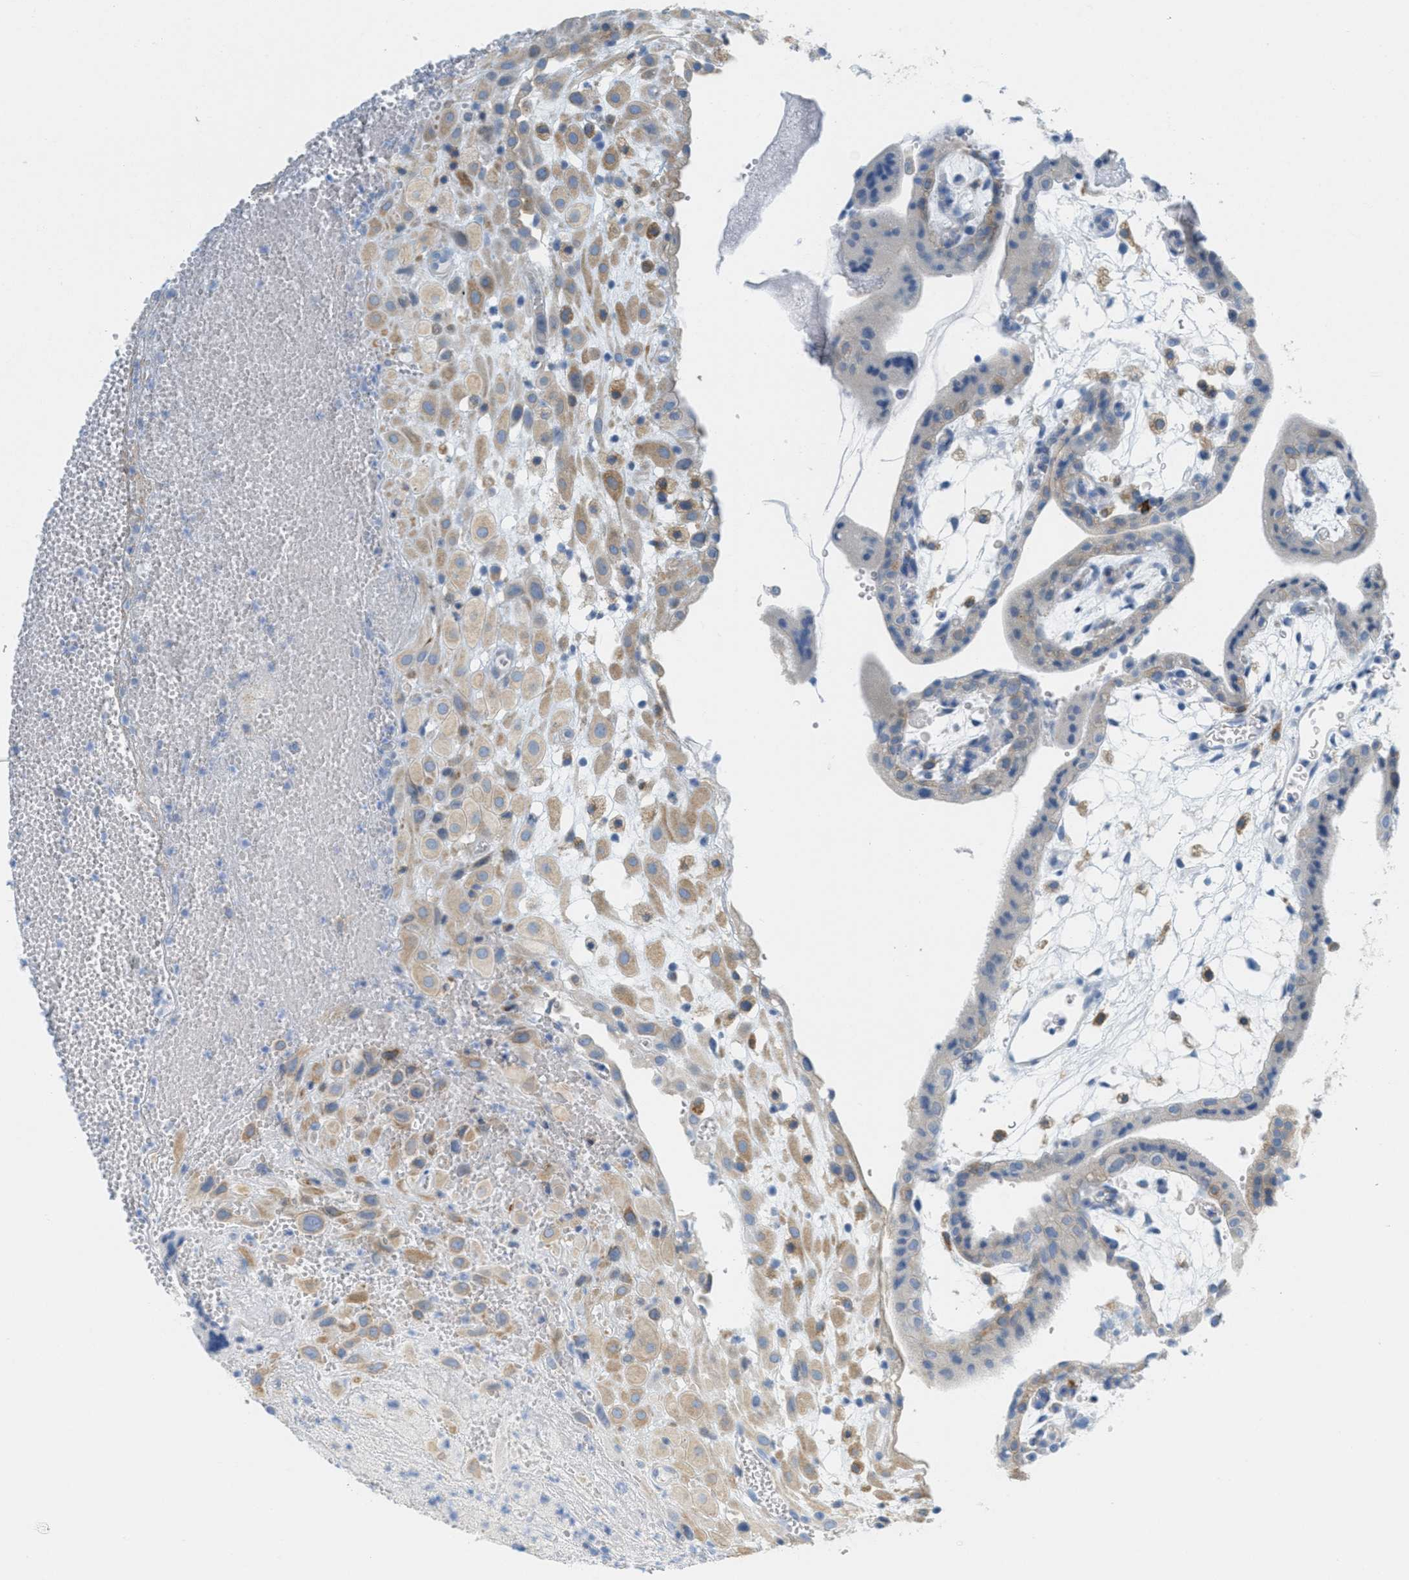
{"staining": {"intensity": "moderate", "quantity": ">75%", "location": "cytoplasmic/membranous"}, "tissue": "placenta", "cell_type": "Decidual cells", "image_type": "normal", "snomed": [{"axis": "morphology", "description": "Normal tissue, NOS"}, {"axis": "topography", "description": "Placenta"}], "caption": "Decidual cells reveal medium levels of moderate cytoplasmic/membranous staining in about >75% of cells in unremarkable placenta.", "gene": "TEX264", "patient": {"sex": "female", "age": 18}}